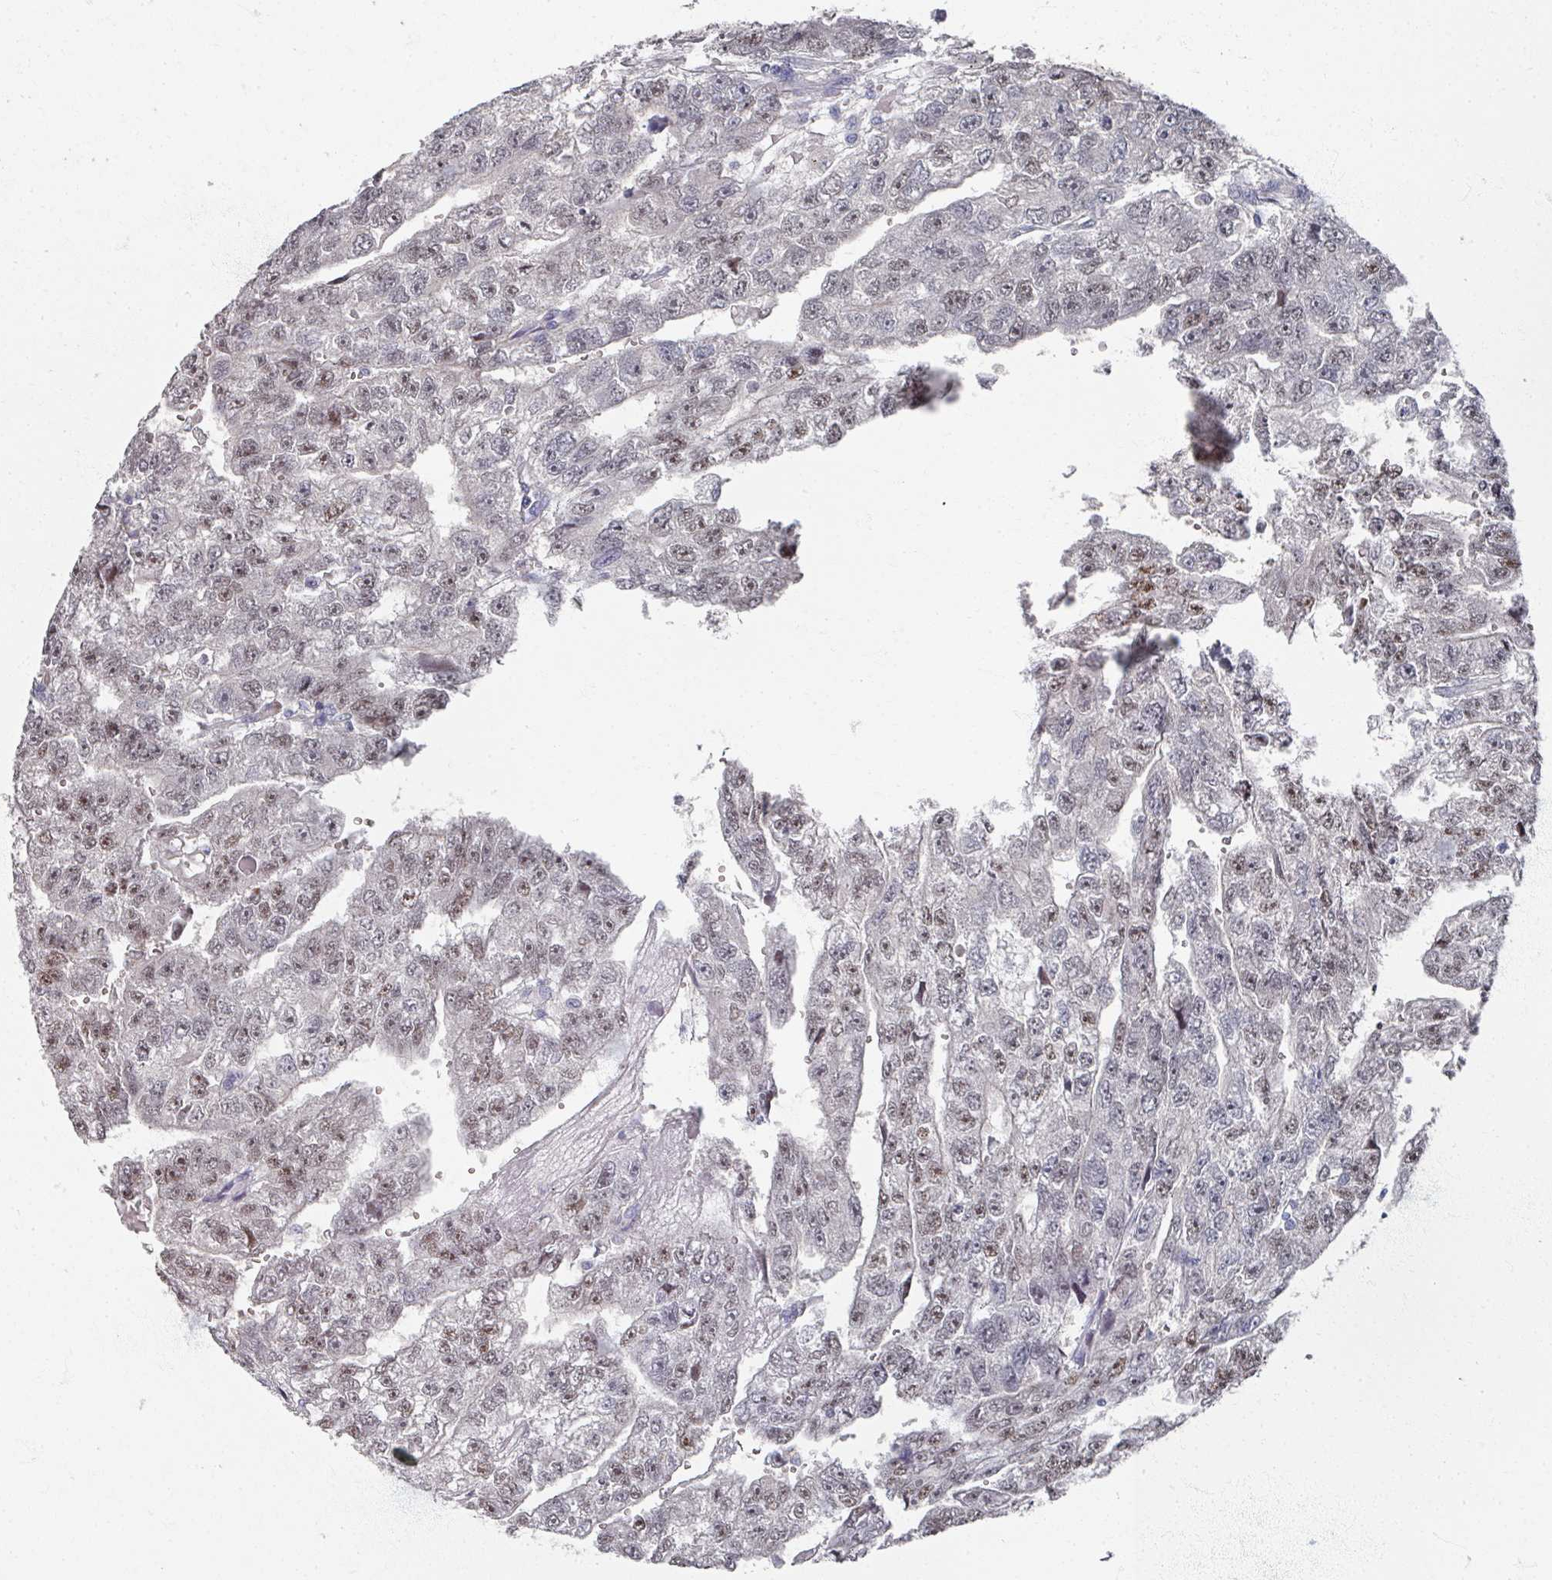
{"staining": {"intensity": "moderate", "quantity": "25%-75%", "location": "nuclear"}, "tissue": "testis cancer", "cell_type": "Tumor cells", "image_type": "cancer", "snomed": [{"axis": "morphology", "description": "Carcinoma, Embryonal, NOS"}, {"axis": "topography", "description": "Testis"}], "caption": "DAB (3,3'-diaminobenzidine) immunohistochemical staining of human embryonal carcinoma (testis) reveals moderate nuclear protein positivity in approximately 25%-75% of tumor cells.", "gene": "TTYH3", "patient": {"sex": "male", "age": 20}}